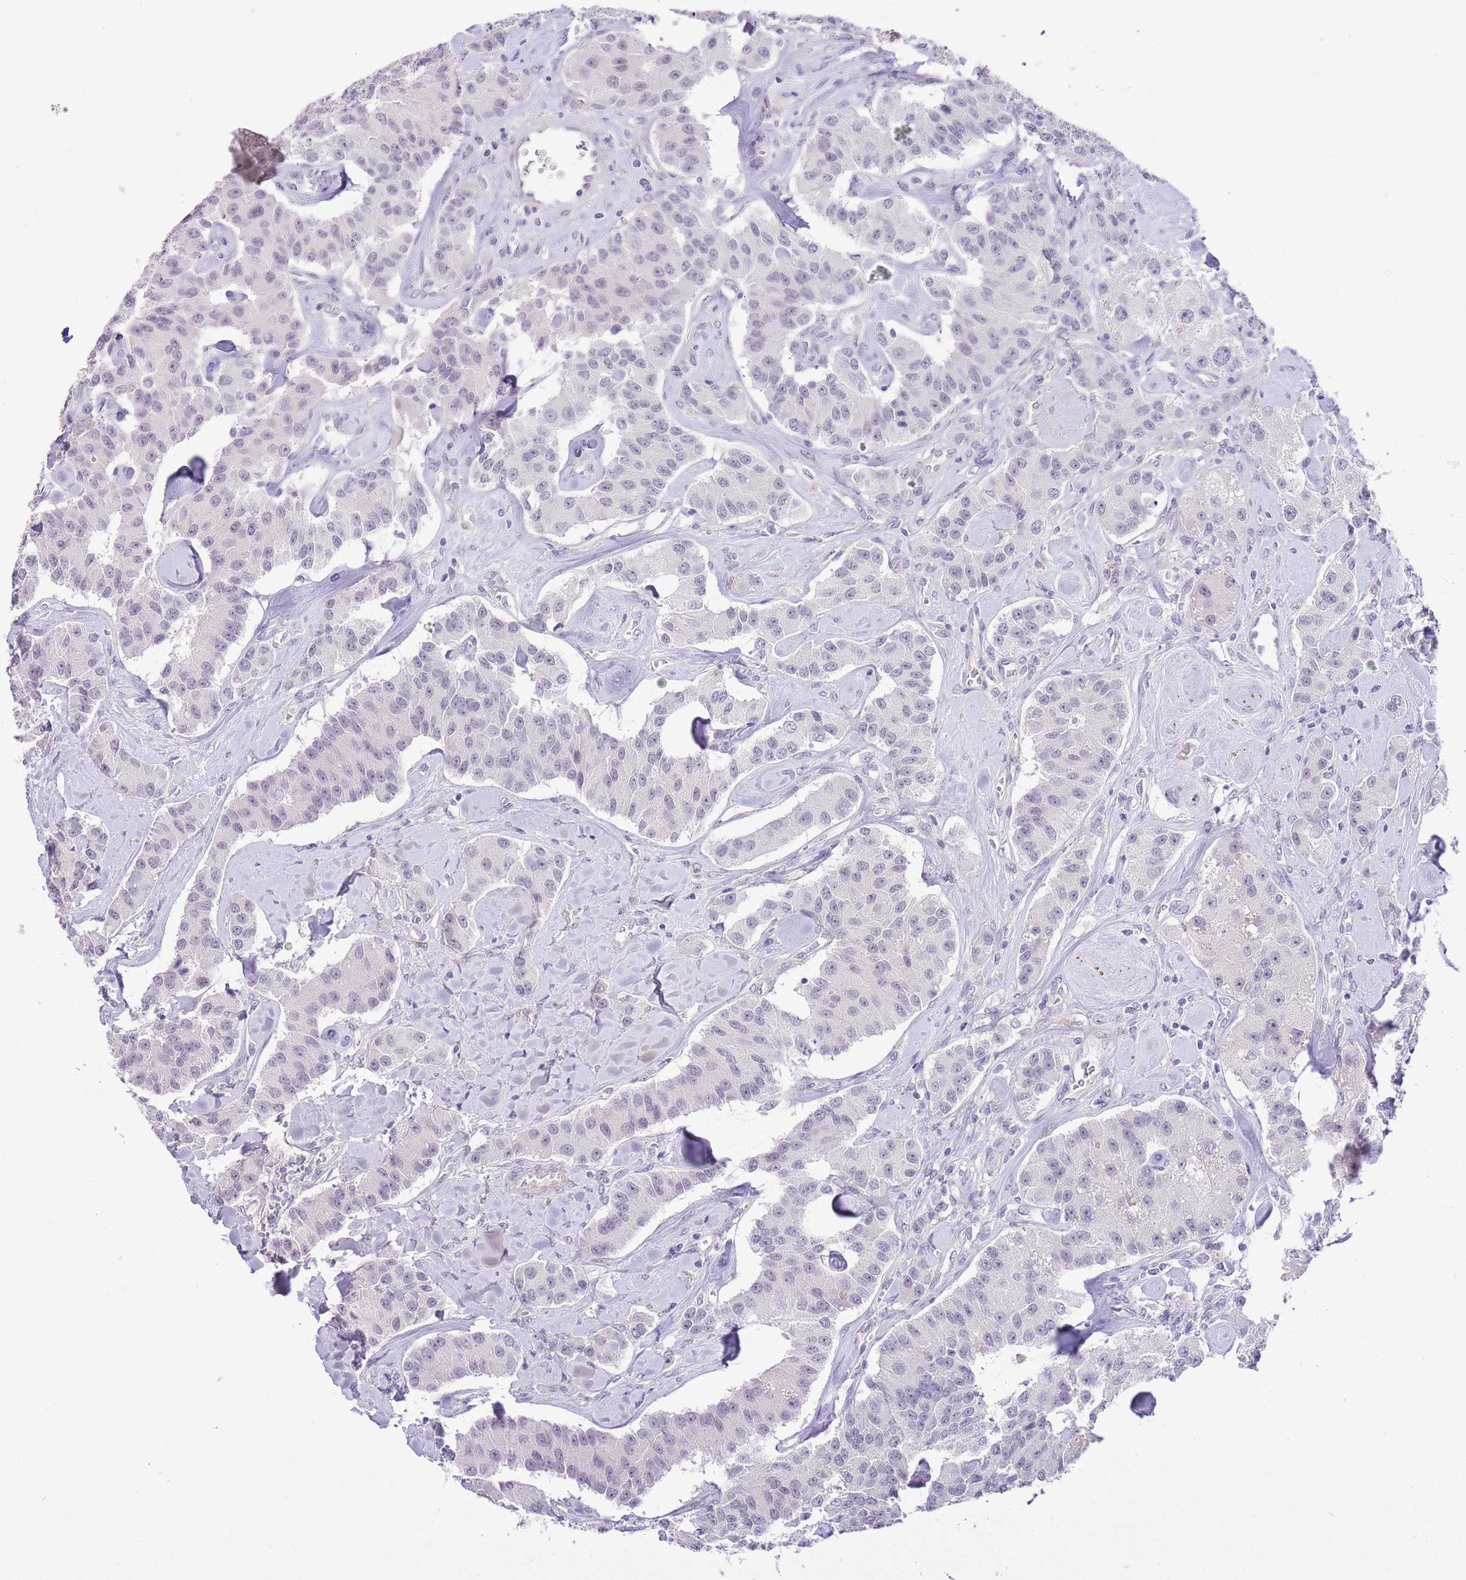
{"staining": {"intensity": "negative", "quantity": "none", "location": "none"}, "tissue": "carcinoid", "cell_type": "Tumor cells", "image_type": "cancer", "snomed": [{"axis": "morphology", "description": "Carcinoid, malignant, NOS"}, {"axis": "topography", "description": "Pancreas"}], "caption": "This is an IHC photomicrograph of malignant carcinoid. There is no expression in tumor cells.", "gene": "MIDN", "patient": {"sex": "male", "age": 41}}